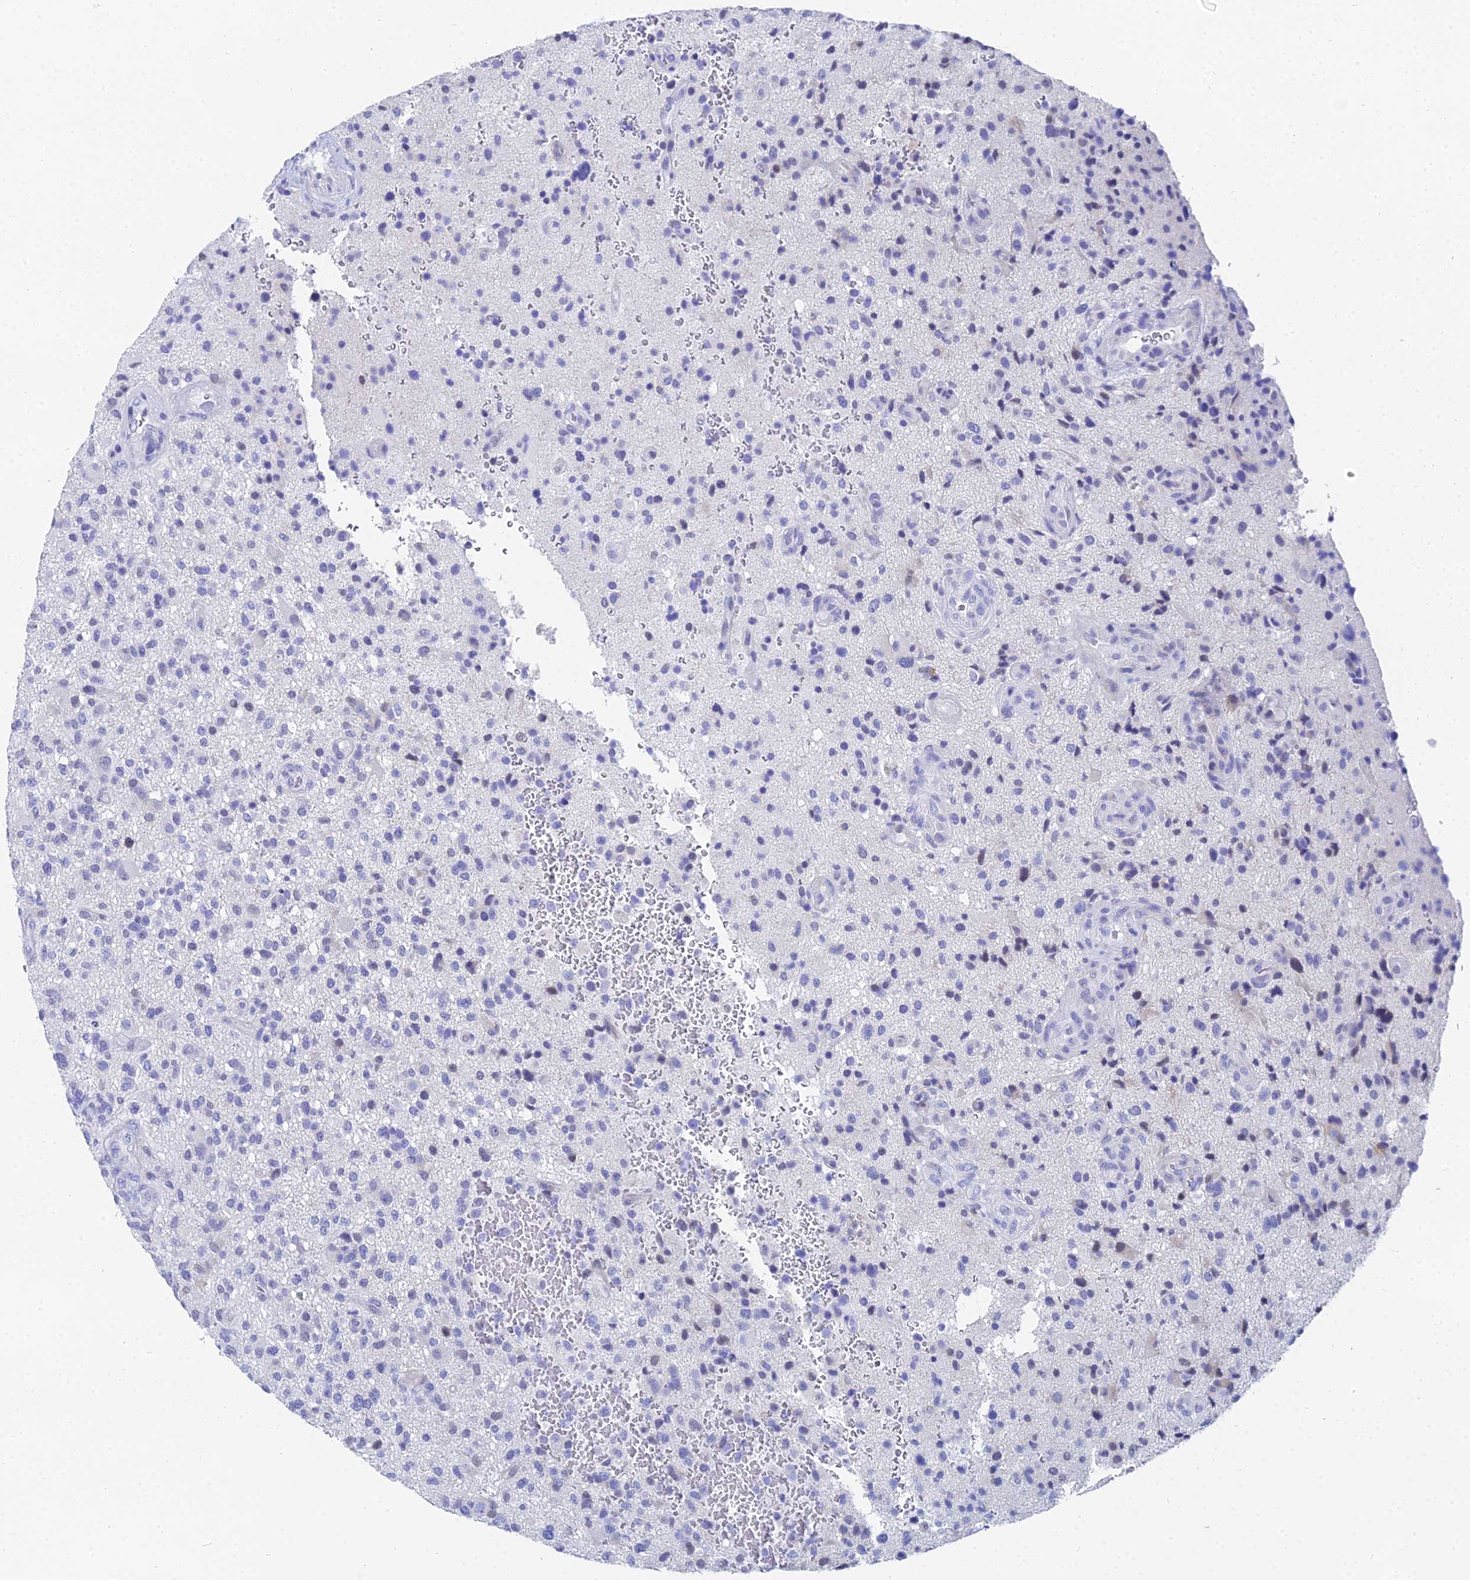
{"staining": {"intensity": "negative", "quantity": "none", "location": "none"}, "tissue": "glioma", "cell_type": "Tumor cells", "image_type": "cancer", "snomed": [{"axis": "morphology", "description": "Glioma, malignant, High grade"}, {"axis": "topography", "description": "Brain"}], "caption": "DAB (3,3'-diaminobenzidine) immunohistochemical staining of malignant high-grade glioma exhibits no significant expression in tumor cells.", "gene": "OCM", "patient": {"sex": "male", "age": 47}}